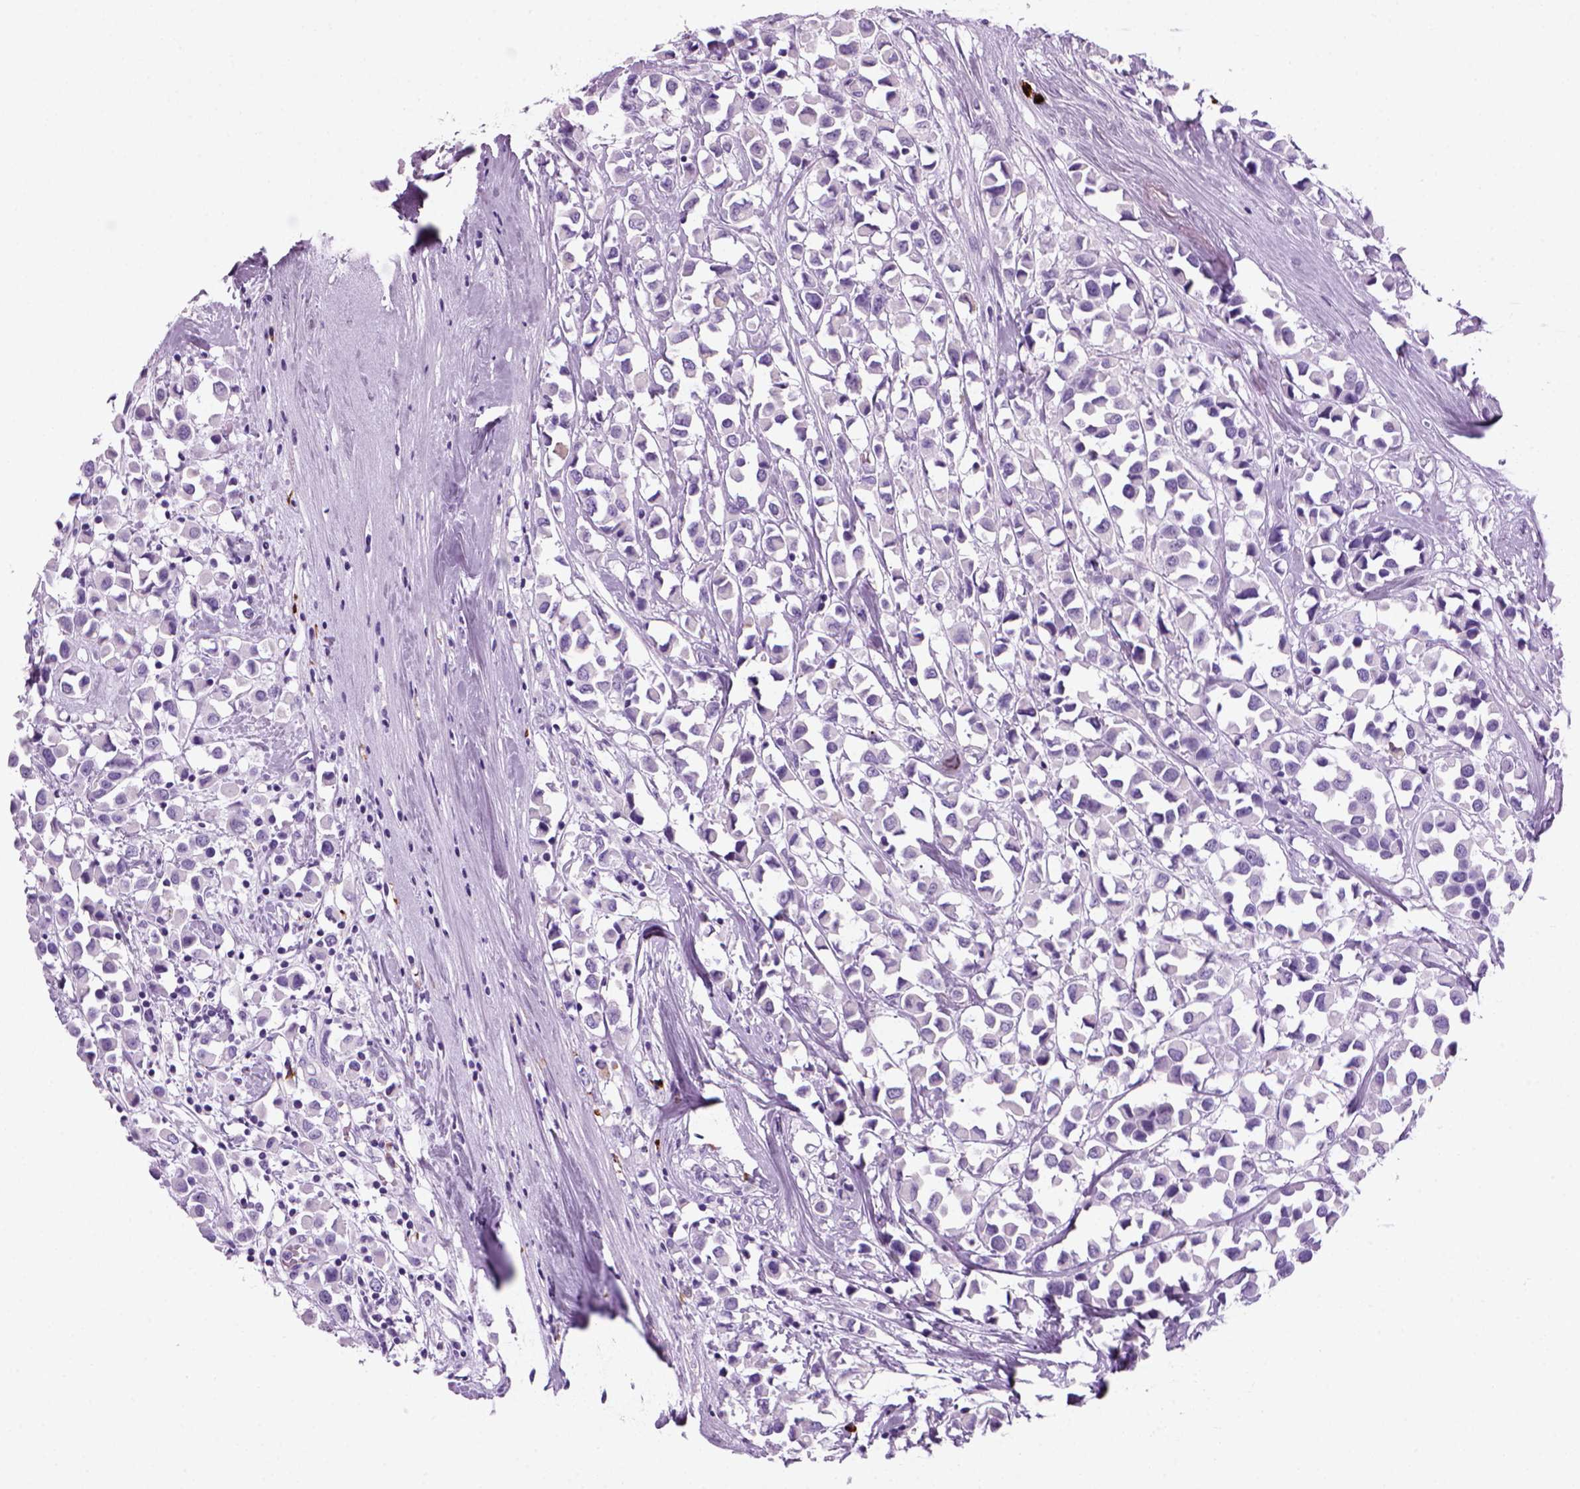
{"staining": {"intensity": "negative", "quantity": "none", "location": "none"}, "tissue": "breast cancer", "cell_type": "Tumor cells", "image_type": "cancer", "snomed": [{"axis": "morphology", "description": "Duct carcinoma"}, {"axis": "topography", "description": "Breast"}], "caption": "This is a photomicrograph of IHC staining of breast cancer, which shows no positivity in tumor cells. Brightfield microscopy of immunohistochemistry (IHC) stained with DAB (3,3'-diaminobenzidine) (brown) and hematoxylin (blue), captured at high magnification.", "gene": "MZB1", "patient": {"sex": "female", "age": 61}}